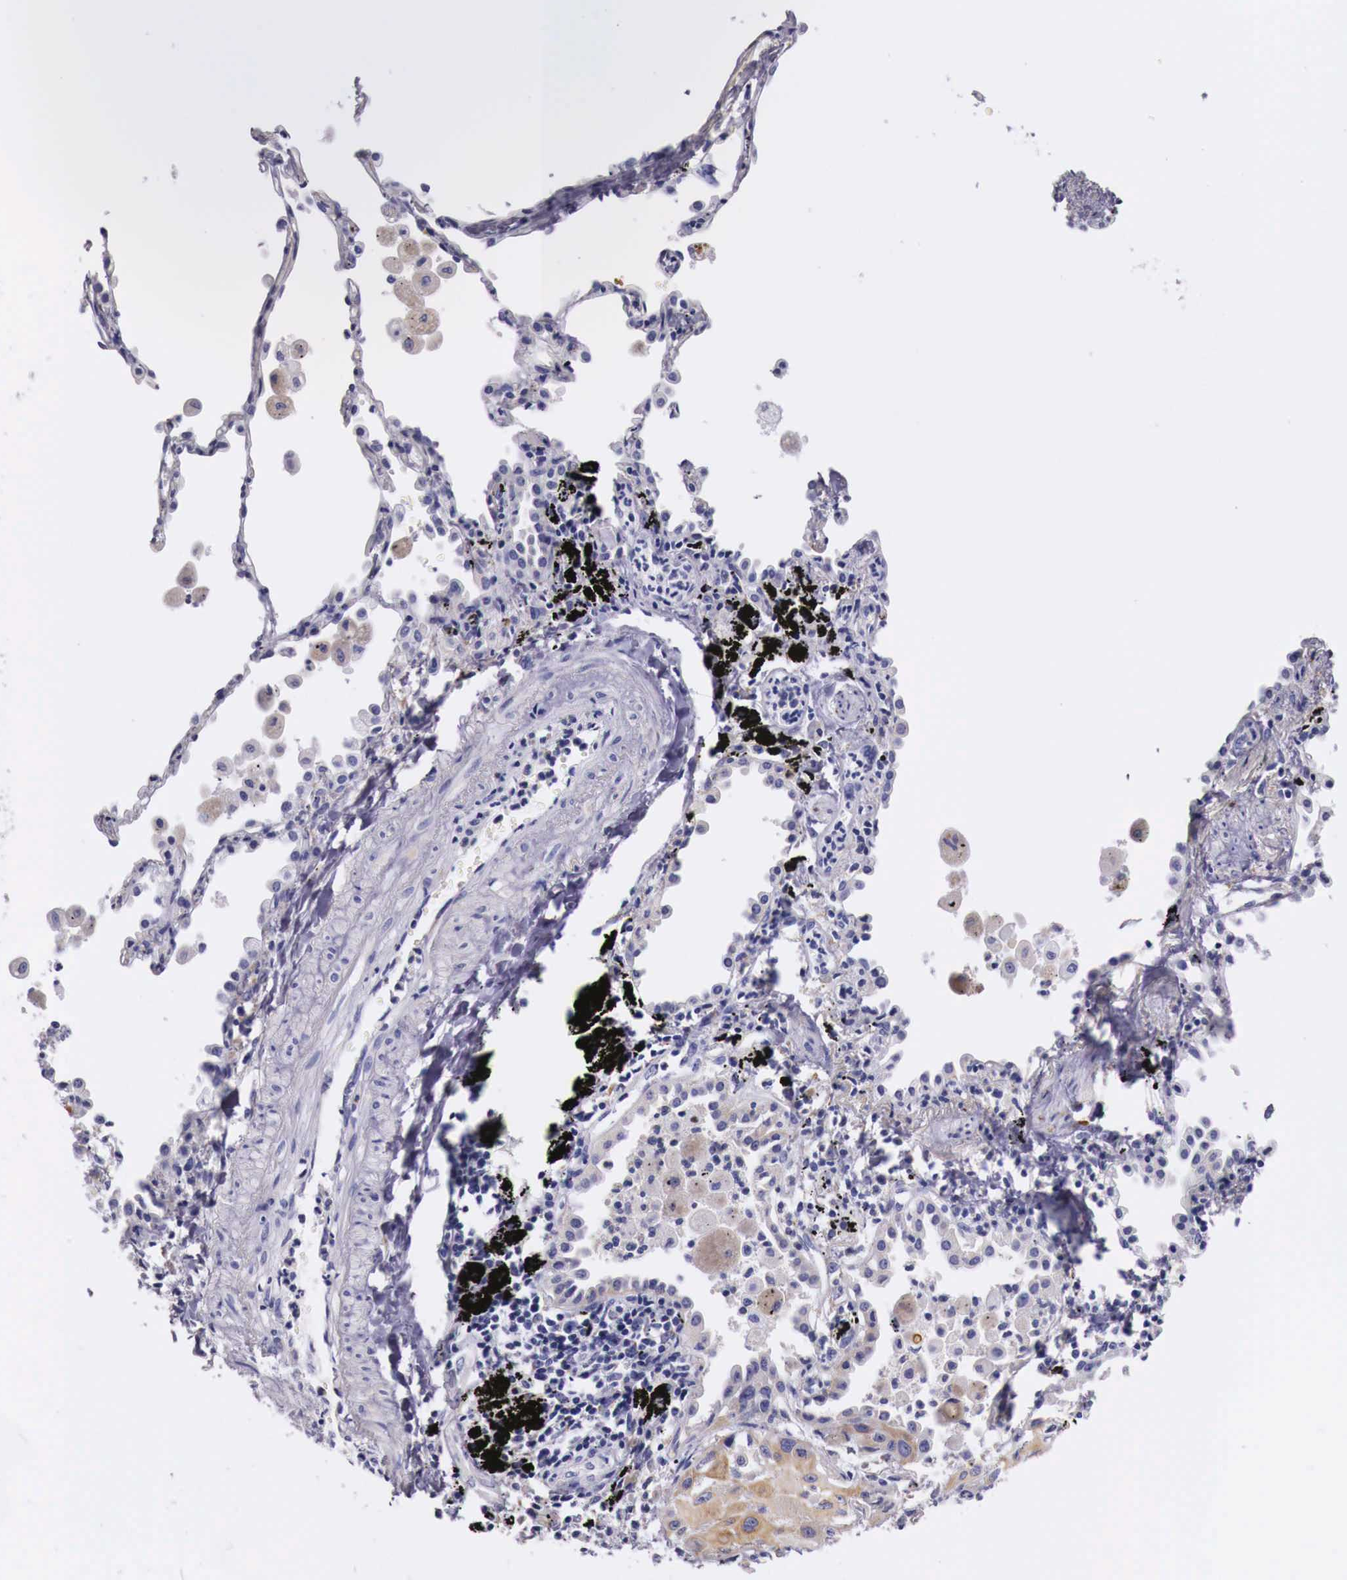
{"staining": {"intensity": "moderate", "quantity": "25%-75%", "location": "cytoplasmic/membranous"}, "tissue": "lung cancer", "cell_type": "Tumor cells", "image_type": "cancer", "snomed": [{"axis": "morphology", "description": "Squamous cell carcinoma, NOS"}, {"axis": "topography", "description": "Lung"}], "caption": "About 25%-75% of tumor cells in human lung cancer show moderate cytoplasmic/membranous protein positivity as visualized by brown immunohistochemical staining.", "gene": "NREP", "patient": {"sex": "male", "age": 71}}